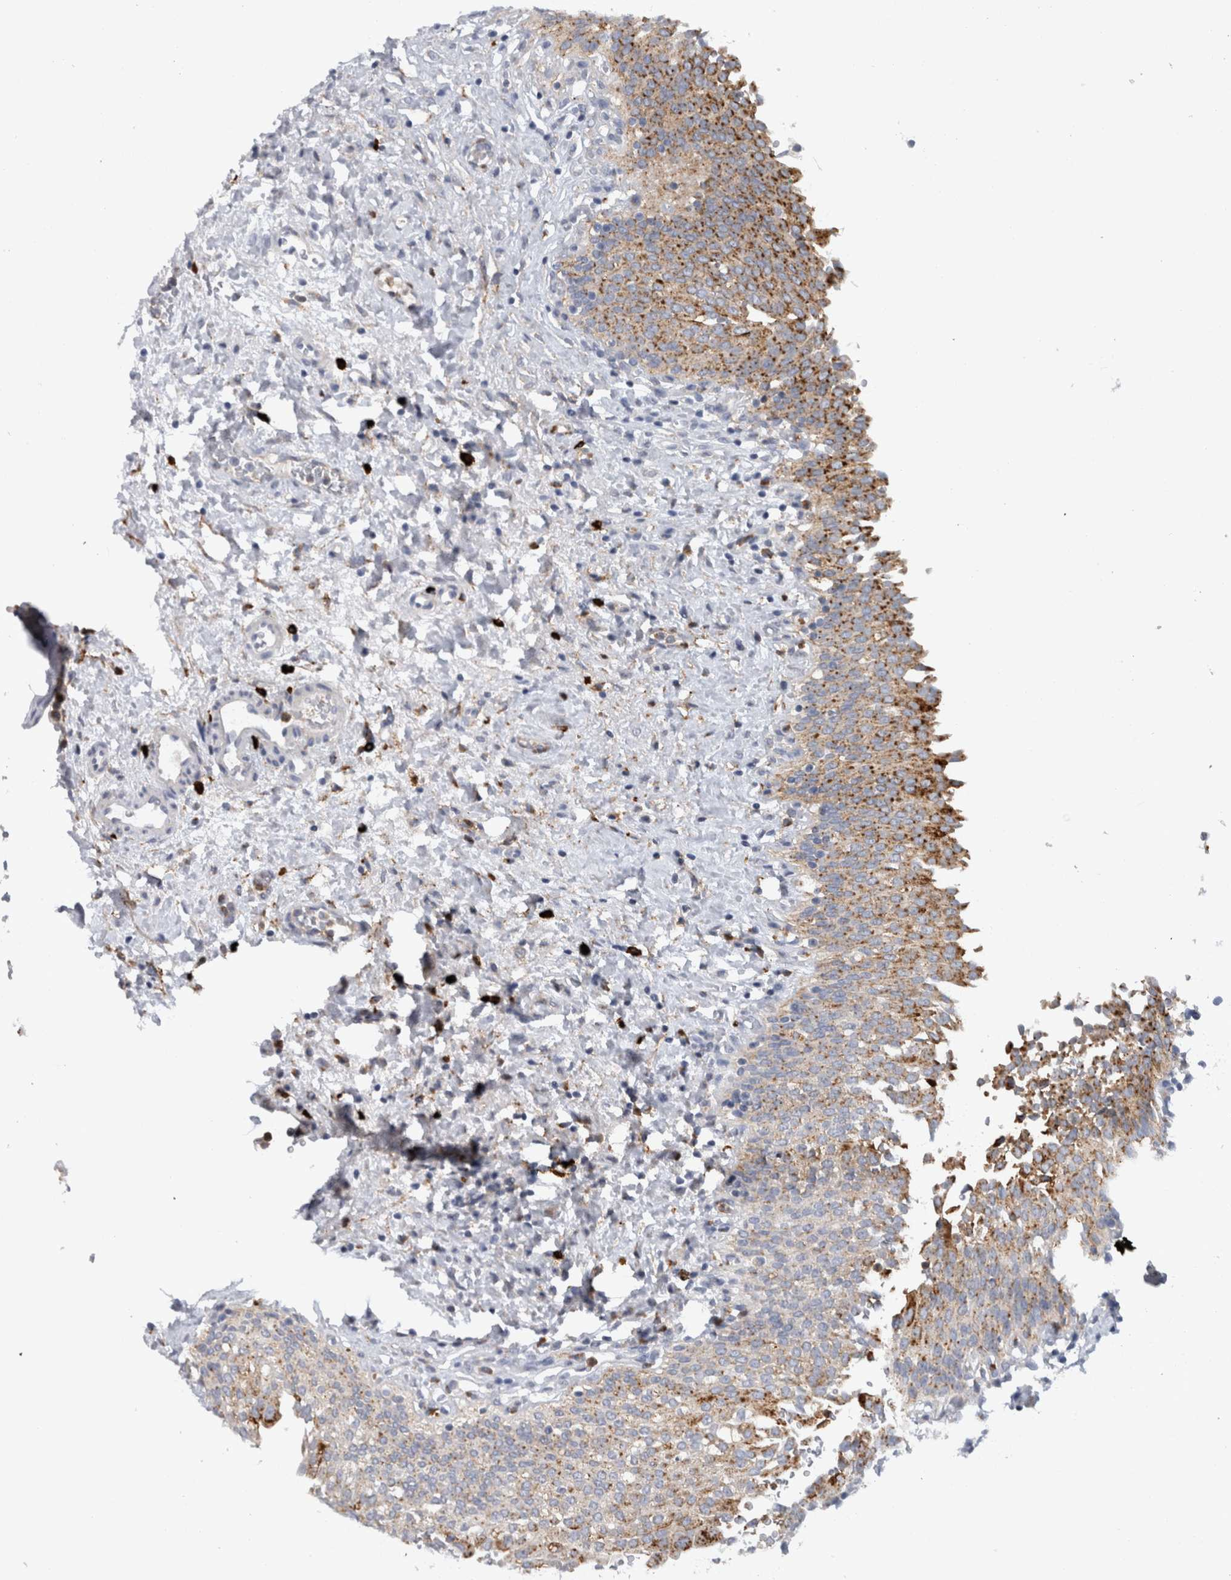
{"staining": {"intensity": "moderate", "quantity": "25%-75%", "location": "cytoplasmic/membranous"}, "tissue": "urinary bladder", "cell_type": "Urothelial cells", "image_type": "normal", "snomed": [{"axis": "morphology", "description": "Urothelial carcinoma, High grade"}, {"axis": "topography", "description": "Urinary bladder"}], "caption": "High-magnification brightfield microscopy of benign urinary bladder stained with DAB (brown) and counterstained with hematoxylin (blue). urothelial cells exhibit moderate cytoplasmic/membranous expression is identified in approximately25%-75% of cells.", "gene": "CD63", "patient": {"sex": "male", "age": 46}}